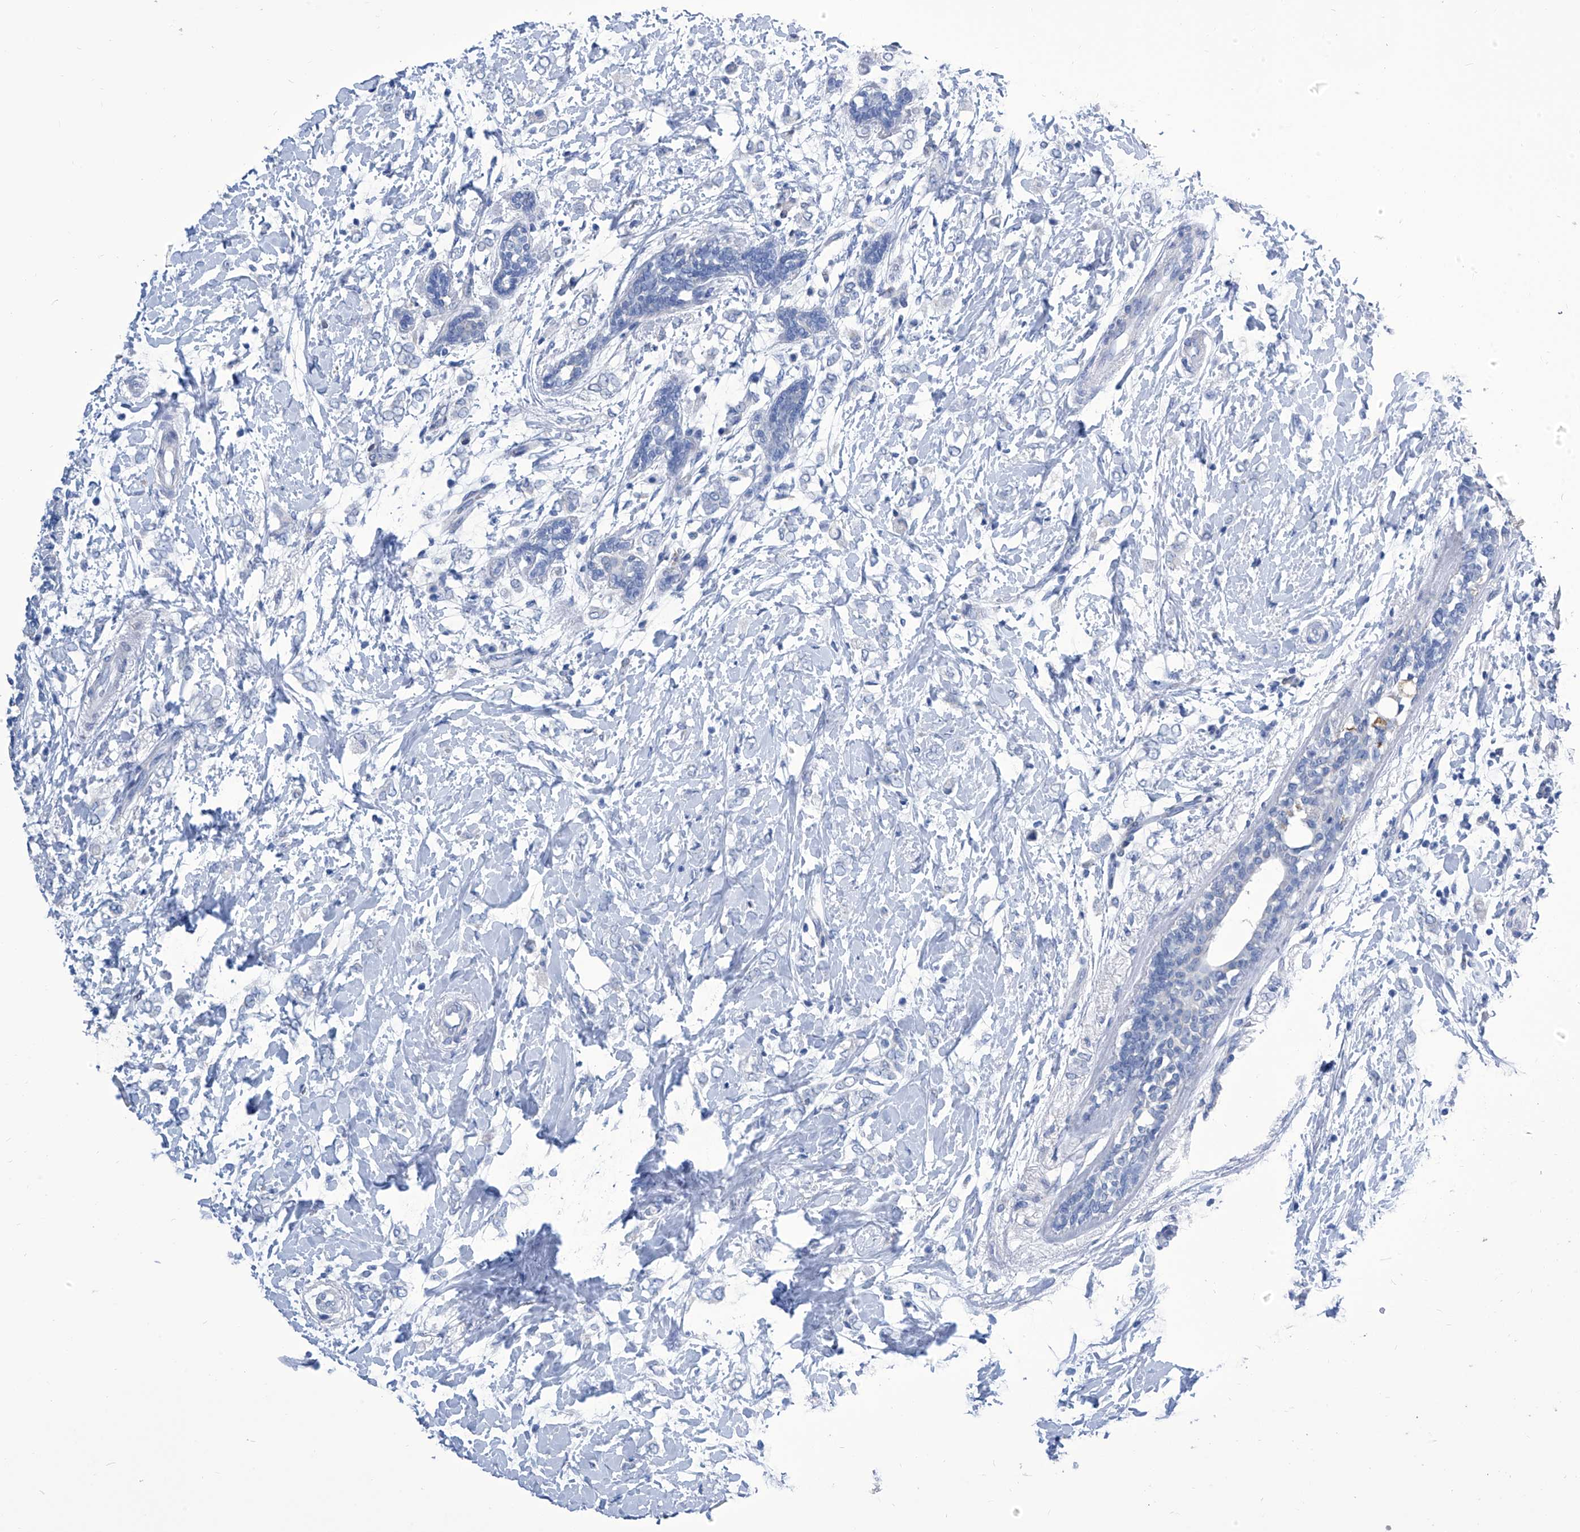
{"staining": {"intensity": "negative", "quantity": "none", "location": "none"}, "tissue": "breast cancer", "cell_type": "Tumor cells", "image_type": "cancer", "snomed": [{"axis": "morphology", "description": "Normal tissue, NOS"}, {"axis": "morphology", "description": "Lobular carcinoma"}, {"axis": "topography", "description": "Breast"}], "caption": "DAB (3,3'-diaminobenzidine) immunohistochemical staining of human breast lobular carcinoma demonstrates no significant expression in tumor cells. Brightfield microscopy of immunohistochemistry stained with DAB (3,3'-diaminobenzidine) (brown) and hematoxylin (blue), captured at high magnification.", "gene": "IMPA2", "patient": {"sex": "female", "age": 47}}